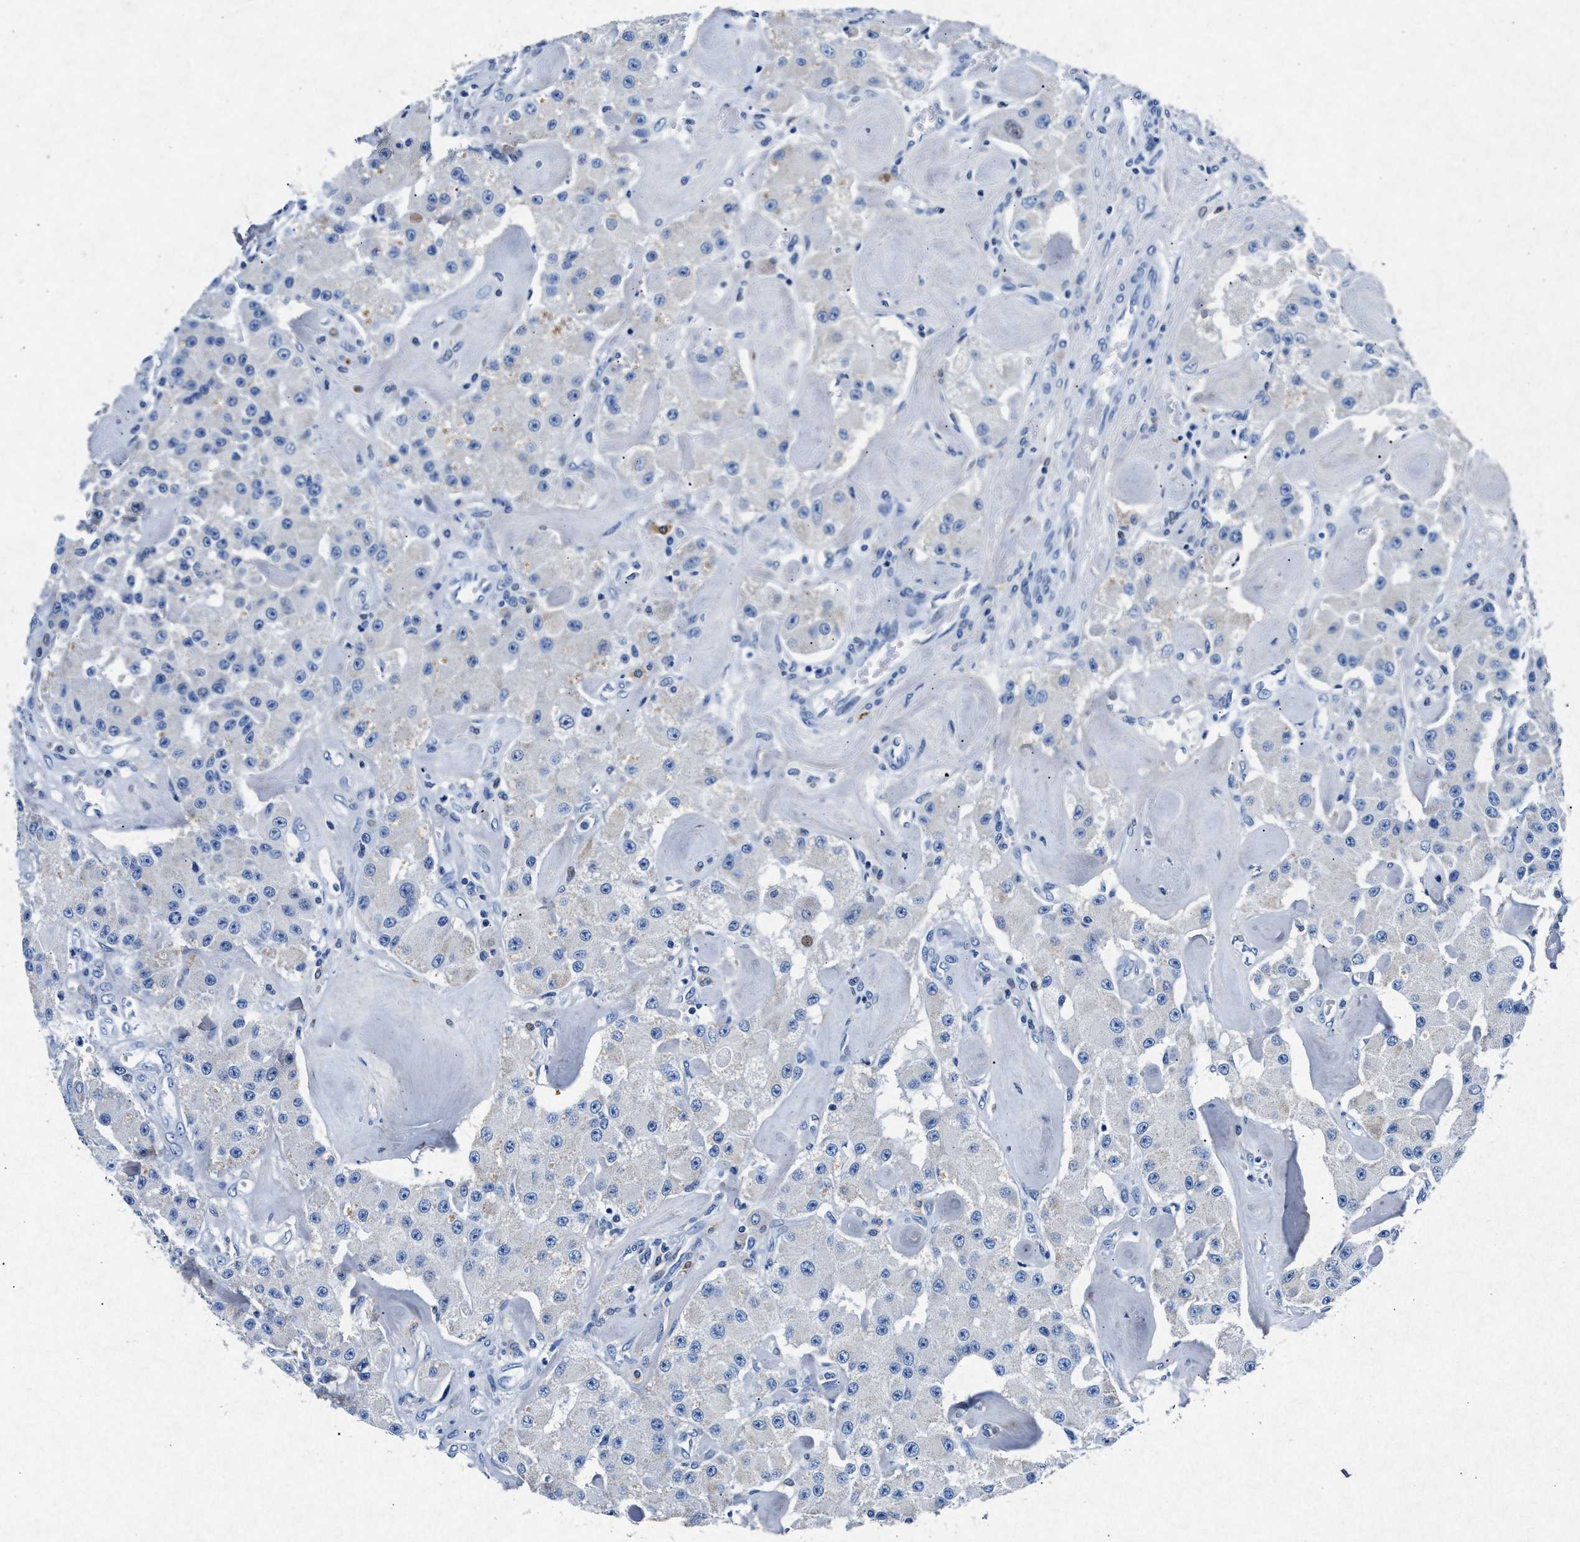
{"staining": {"intensity": "negative", "quantity": "none", "location": "none"}, "tissue": "carcinoid", "cell_type": "Tumor cells", "image_type": "cancer", "snomed": [{"axis": "morphology", "description": "Carcinoid, malignant, NOS"}, {"axis": "topography", "description": "Pancreas"}], "caption": "Tumor cells are negative for protein expression in human carcinoid.", "gene": "MAP6", "patient": {"sex": "male", "age": 41}}